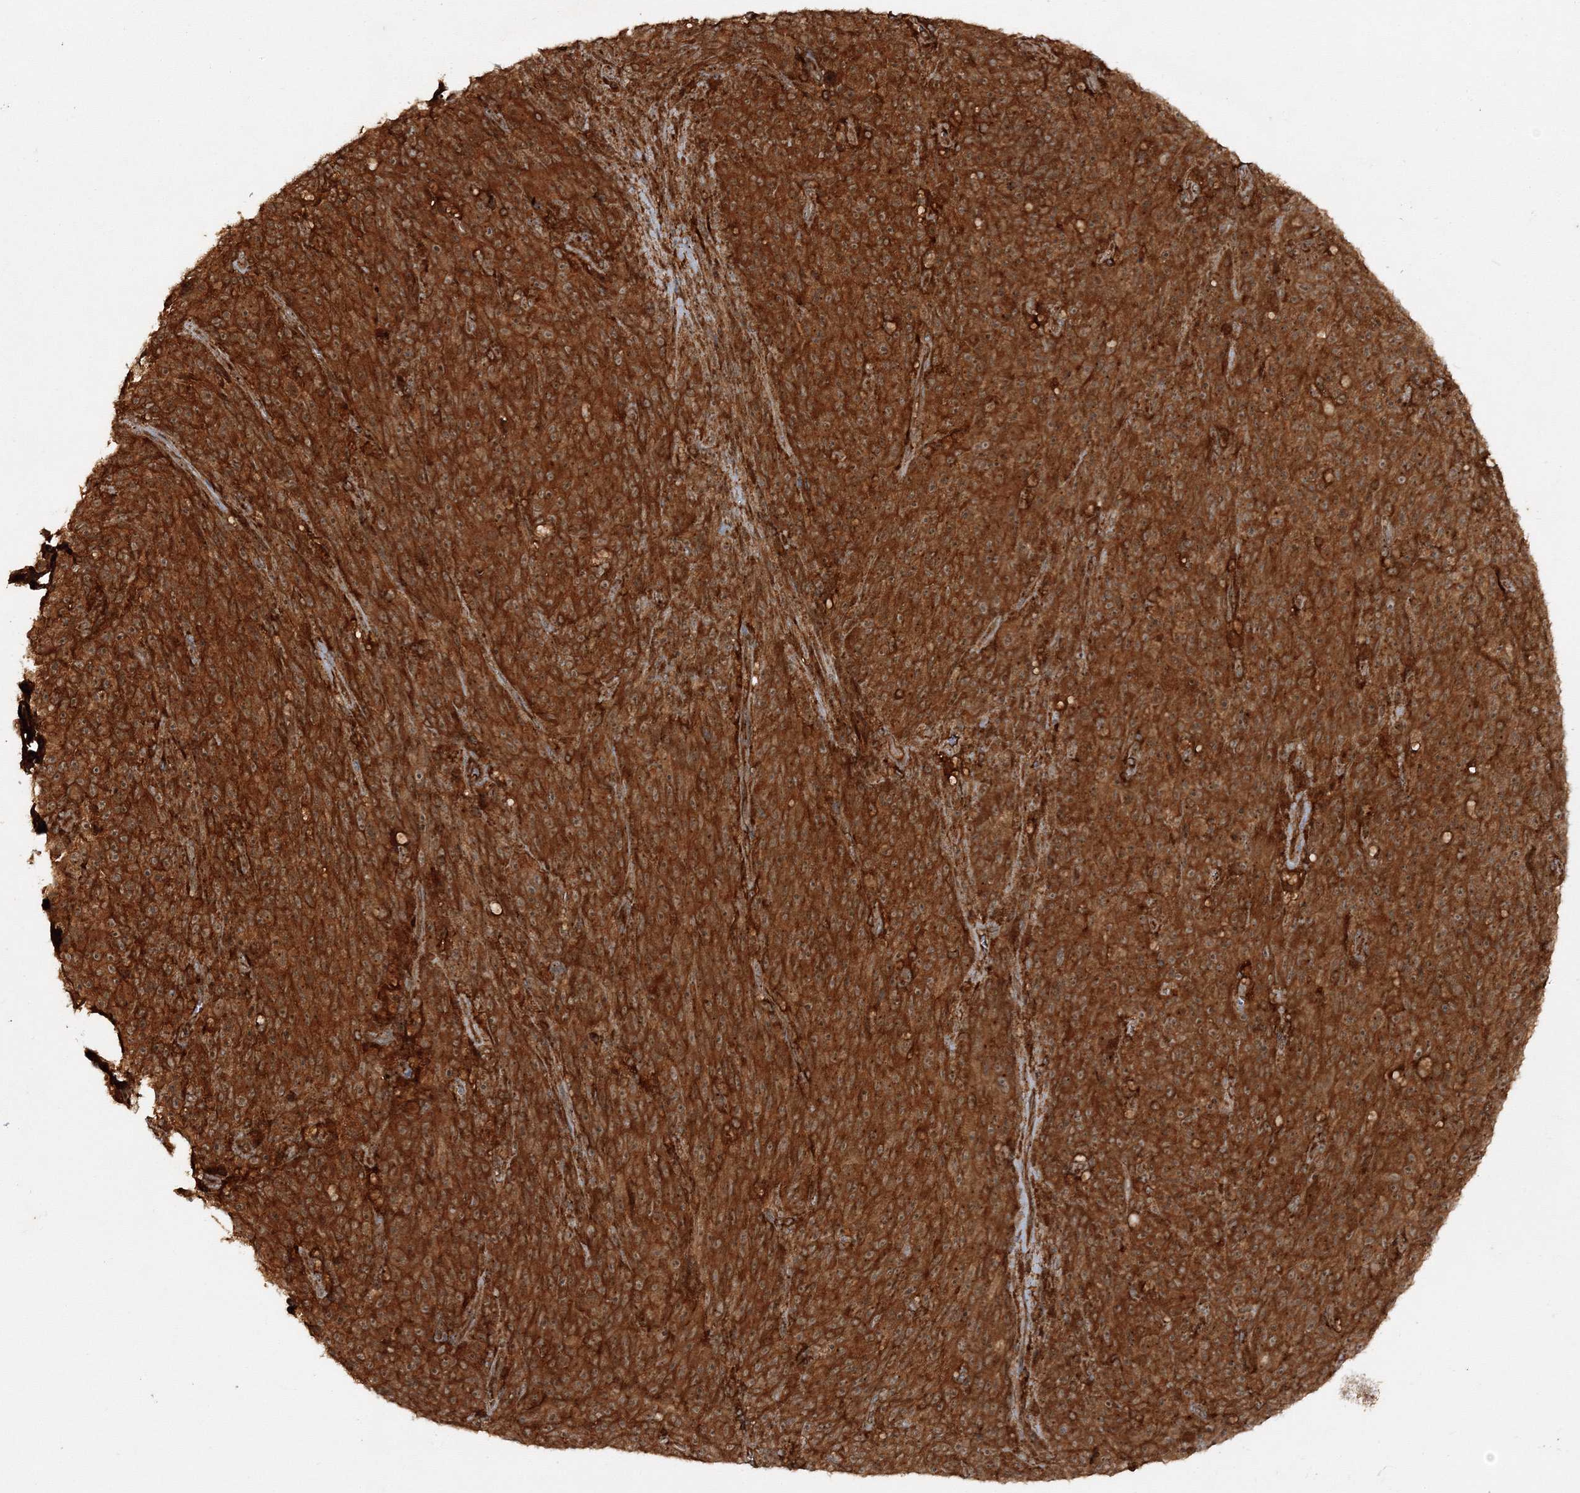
{"staining": {"intensity": "strong", "quantity": ">75%", "location": "cytoplasmic/membranous"}, "tissue": "melanoma", "cell_type": "Tumor cells", "image_type": "cancer", "snomed": [{"axis": "morphology", "description": "Malignant melanoma, NOS"}, {"axis": "topography", "description": "Skin"}], "caption": "Melanoma stained with a brown dye displays strong cytoplasmic/membranous positive expression in about >75% of tumor cells.", "gene": "WDR37", "patient": {"sex": "female", "age": 82}}